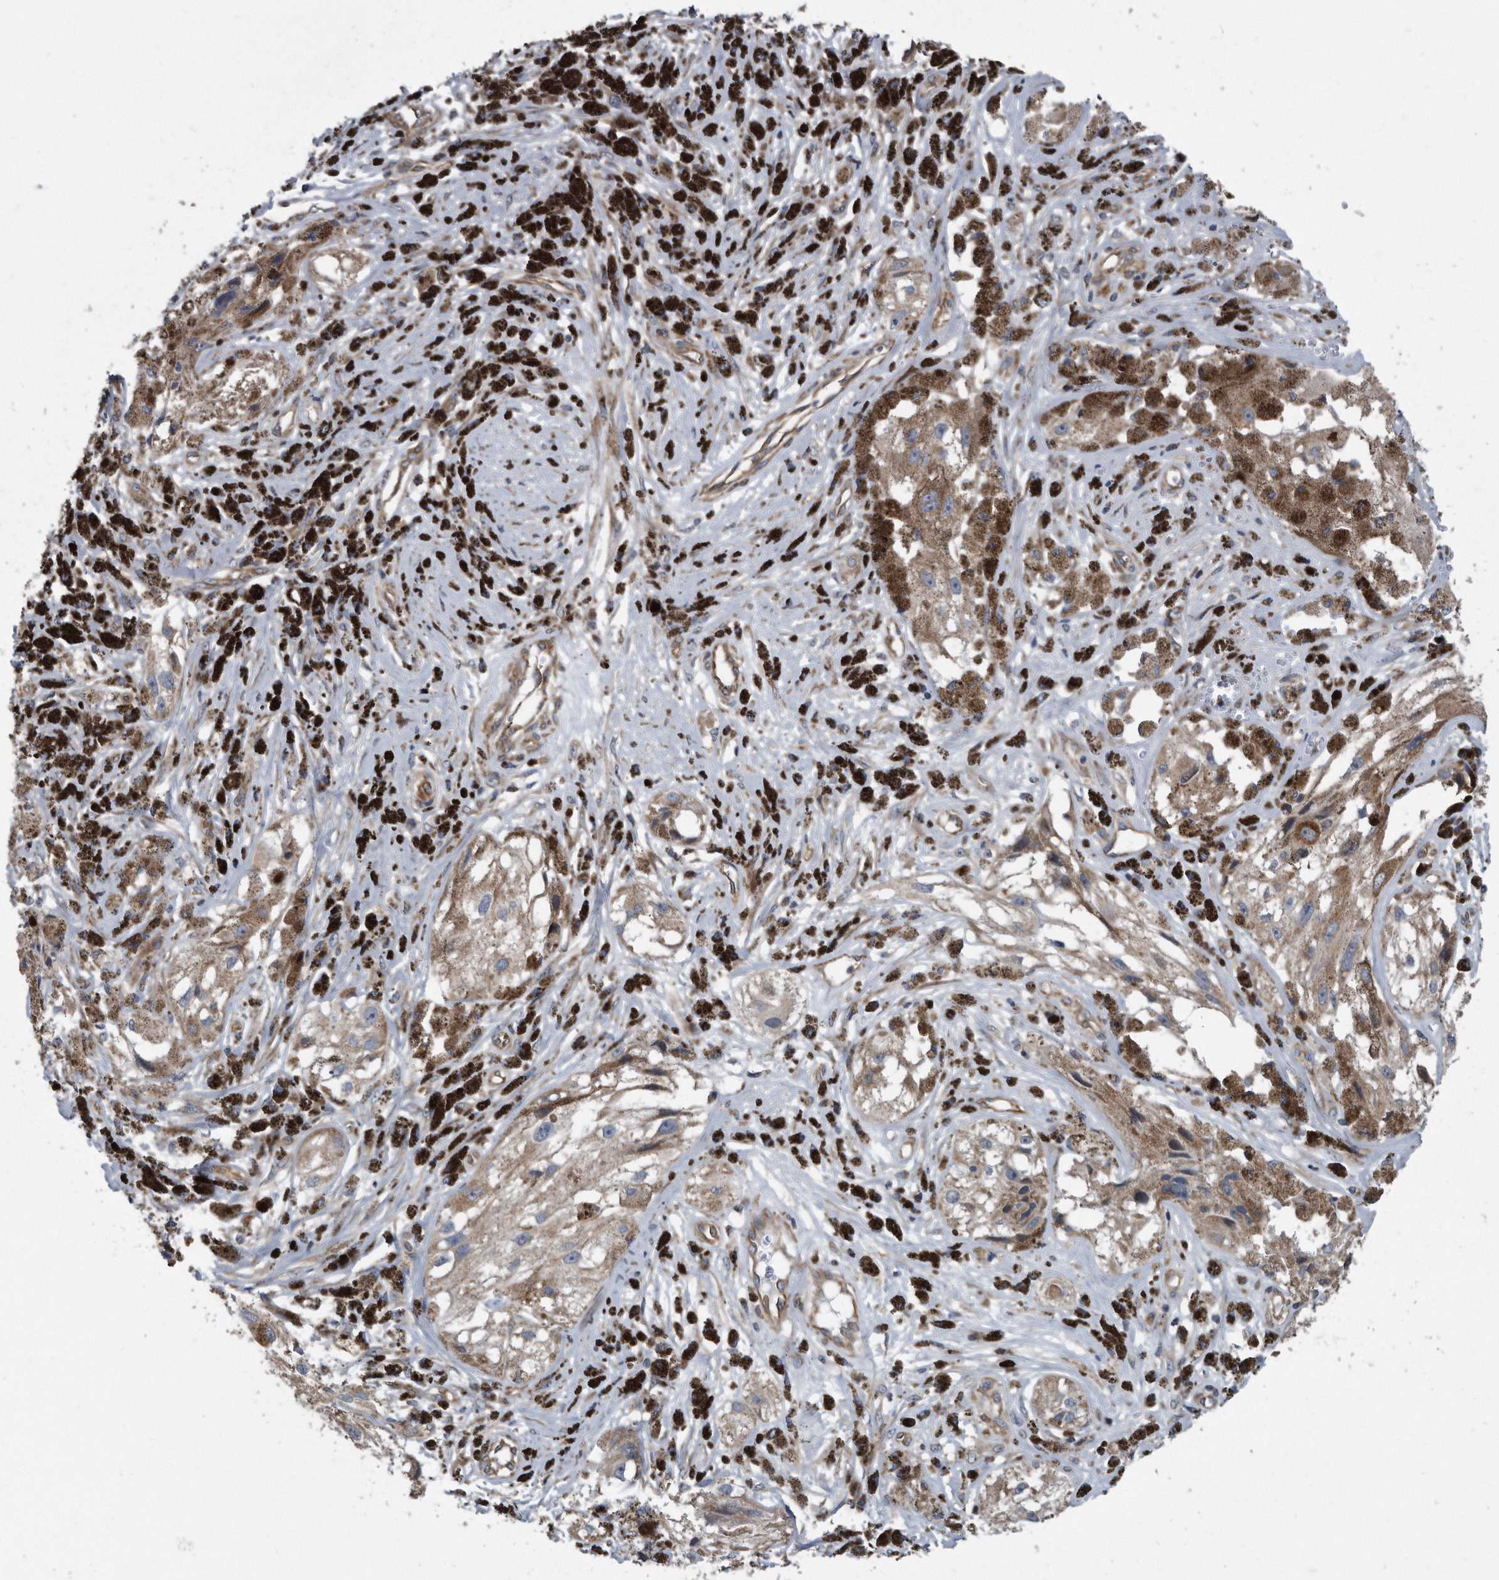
{"staining": {"intensity": "weak", "quantity": "25%-75%", "location": "cytoplasmic/membranous"}, "tissue": "melanoma", "cell_type": "Tumor cells", "image_type": "cancer", "snomed": [{"axis": "morphology", "description": "Malignant melanoma, NOS"}, {"axis": "topography", "description": "Skin"}], "caption": "The image exhibits staining of malignant melanoma, revealing weak cytoplasmic/membranous protein positivity (brown color) within tumor cells.", "gene": "ARMCX1", "patient": {"sex": "male", "age": 88}}